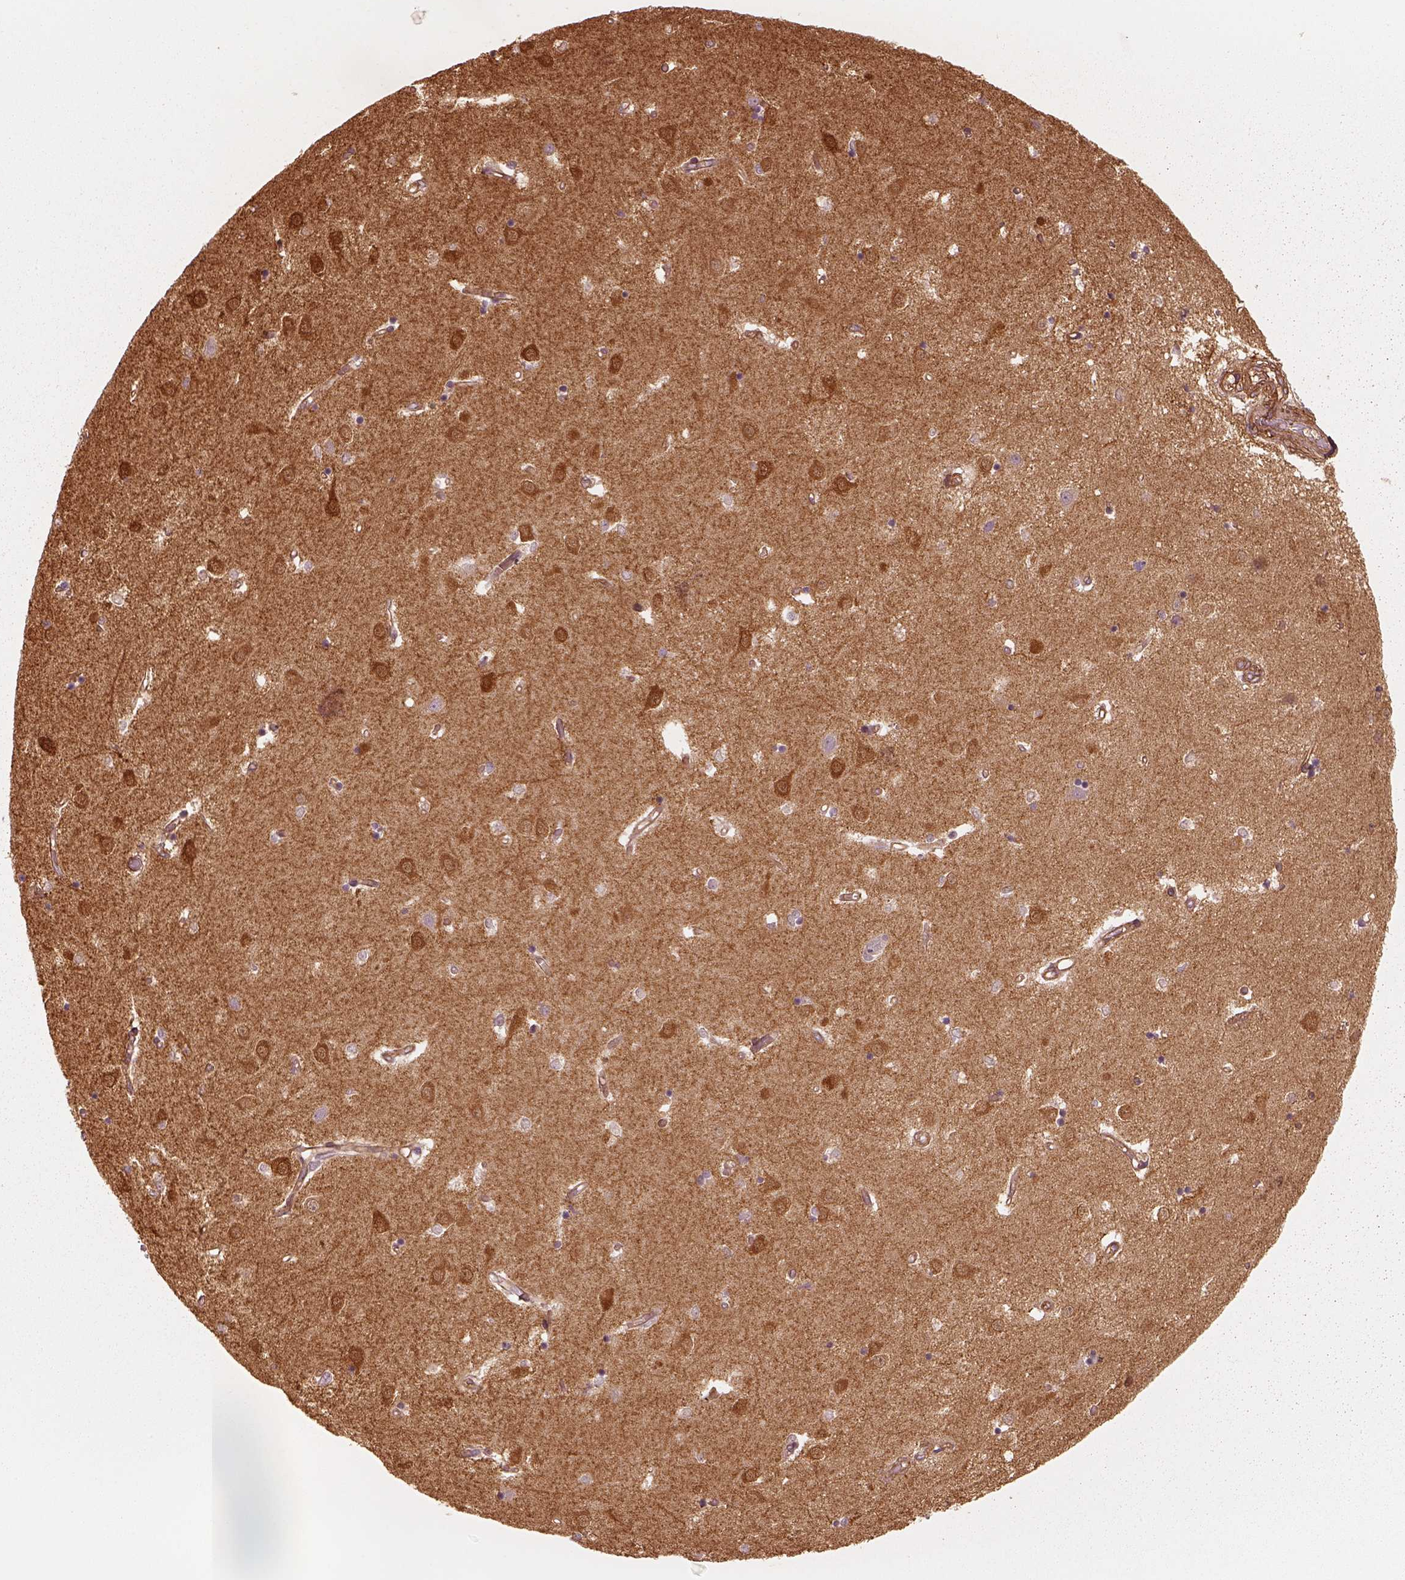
{"staining": {"intensity": "moderate", "quantity": "<25%", "location": "cytoplasmic/membranous"}, "tissue": "caudate", "cell_type": "Glial cells", "image_type": "normal", "snomed": [{"axis": "morphology", "description": "Normal tissue, NOS"}, {"axis": "topography", "description": "Lateral ventricle wall"}], "caption": "Protein expression analysis of unremarkable caudate demonstrates moderate cytoplasmic/membranous positivity in approximately <25% of glial cells.", "gene": "CRYM", "patient": {"sex": "male", "age": 54}}